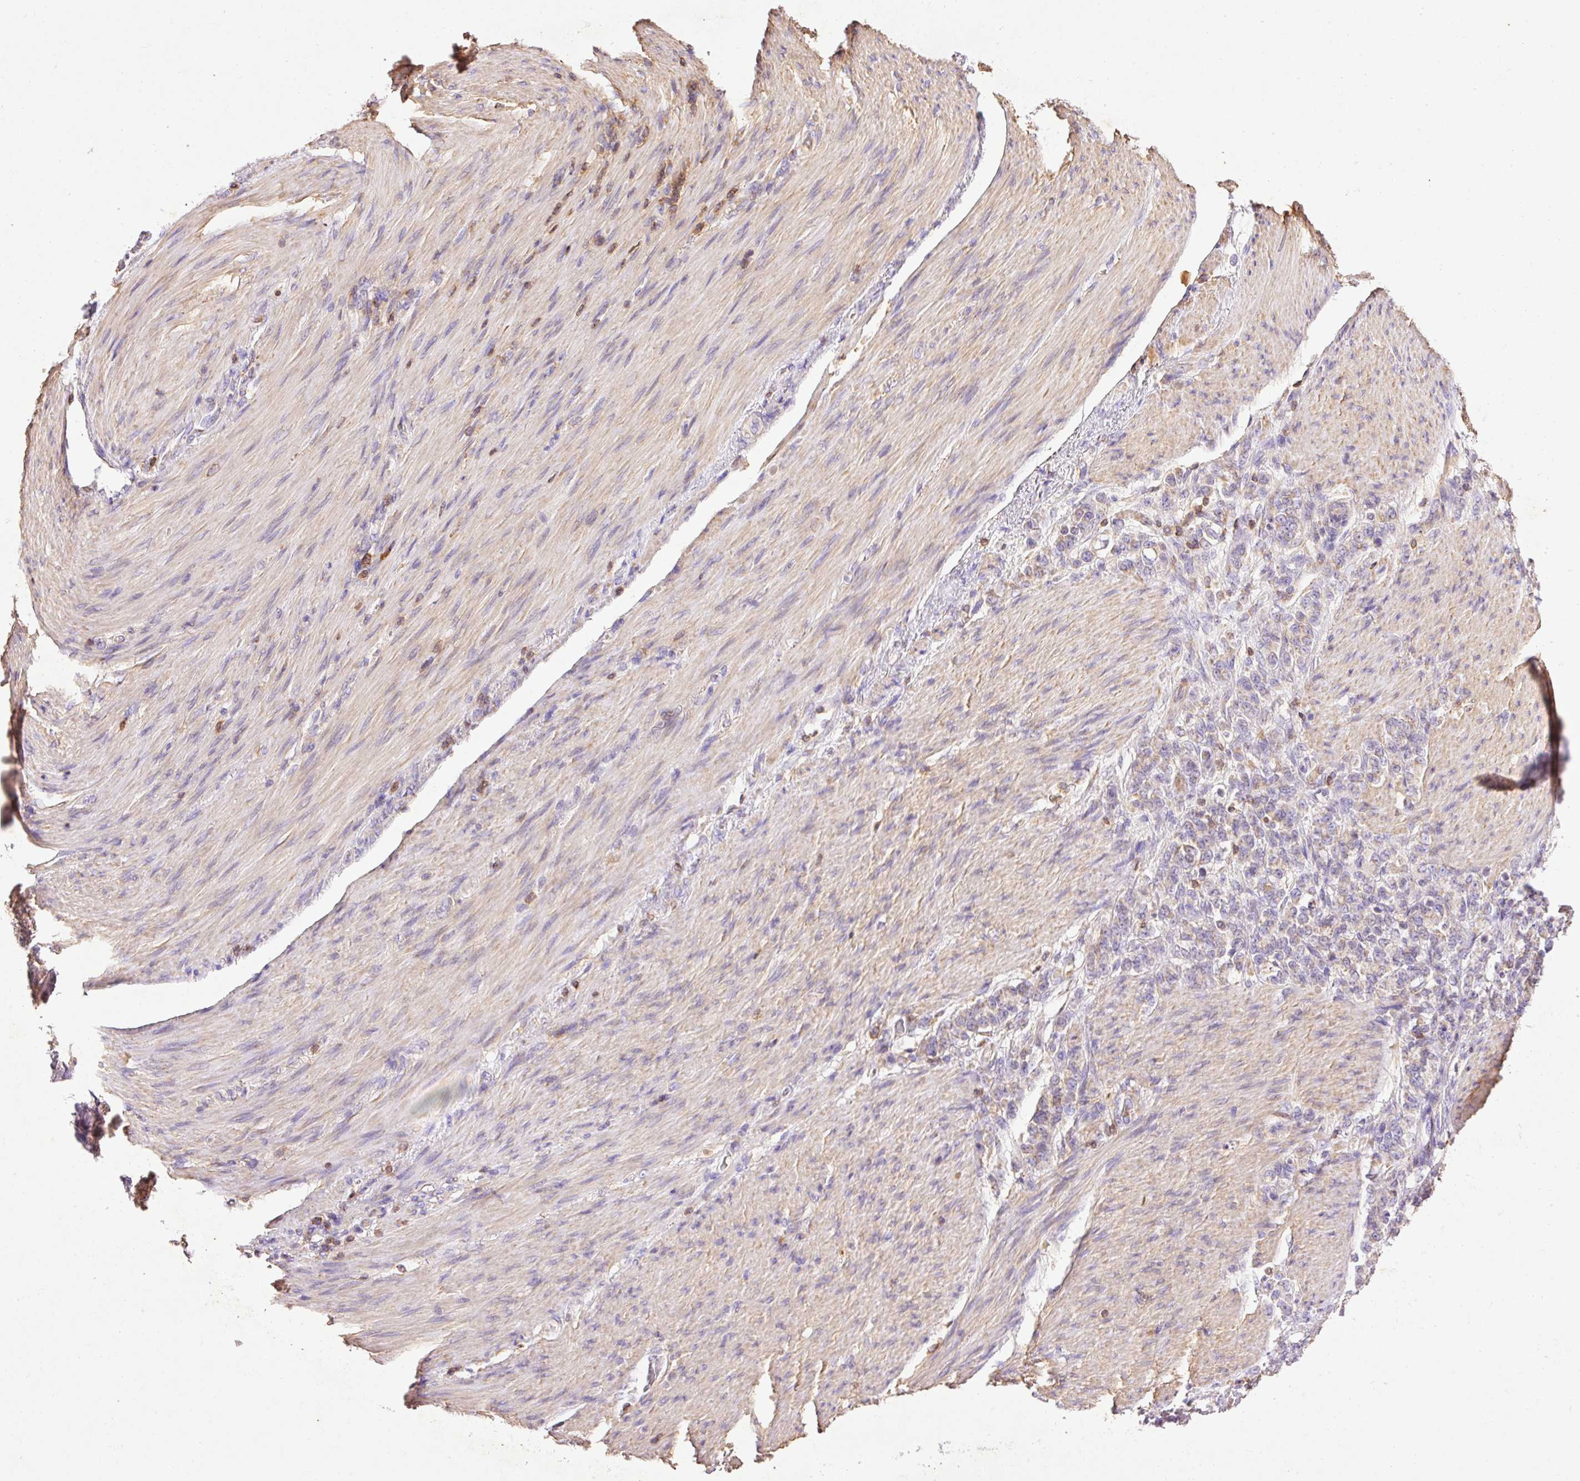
{"staining": {"intensity": "weak", "quantity": "<25%", "location": "cytoplasmic/membranous"}, "tissue": "stomach cancer", "cell_type": "Tumor cells", "image_type": "cancer", "snomed": [{"axis": "morphology", "description": "Adenocarcinoma, NOS"}, {"axis": "topography", "description": "Stomach"}], "caption": "Tumor cells show no significant positivity in stomach adenocarcinoma. (DAB (3,3'-diaminobenzidine) immunohistochemistry (IHC) visualized using brightfield microscopy, high magnification).", "gene": "IMMT", "patient": {"sex": "female", "age": 79}}